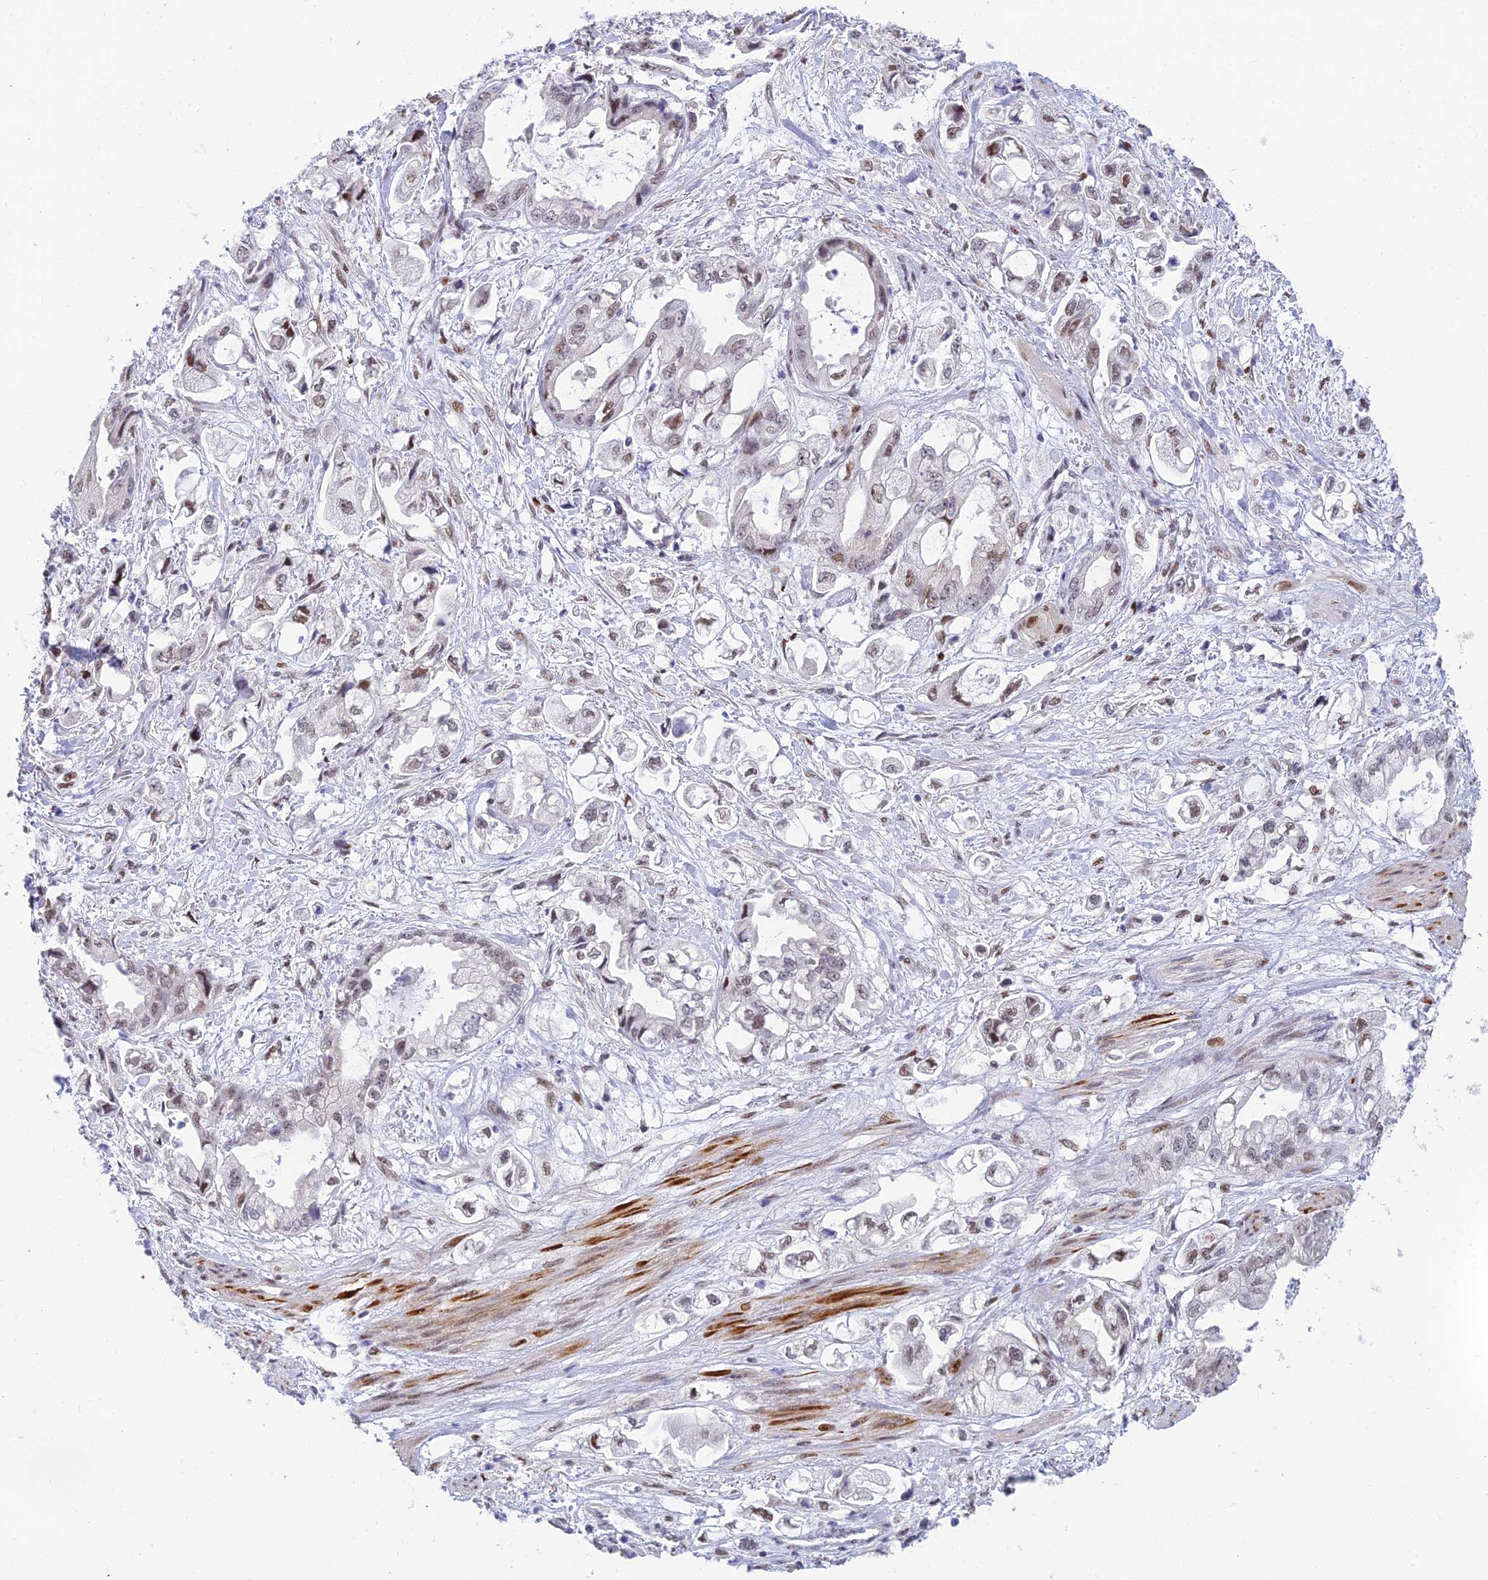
{"staining": {"intensity": "weak", "quantity": "25%-75%", "location": "nuclear"}, "tissue": "stomach cancer", "cell_type": "Tumor cells", "image_type": "cancer", "snomed": [{"axis": "morphology", "description": "Adenocarcinoma, NOS"}, {"axis": "topography", "description": "Stomach"}], "caption": "Protein positivity by immunohistochemistry (IHC) reveals weak nuclear positivity in about 25%-75% of tumor cells in stomach adenocarcinoma.", "gene": "CLK4", "patient": {"sex": "male", "age": 62}}